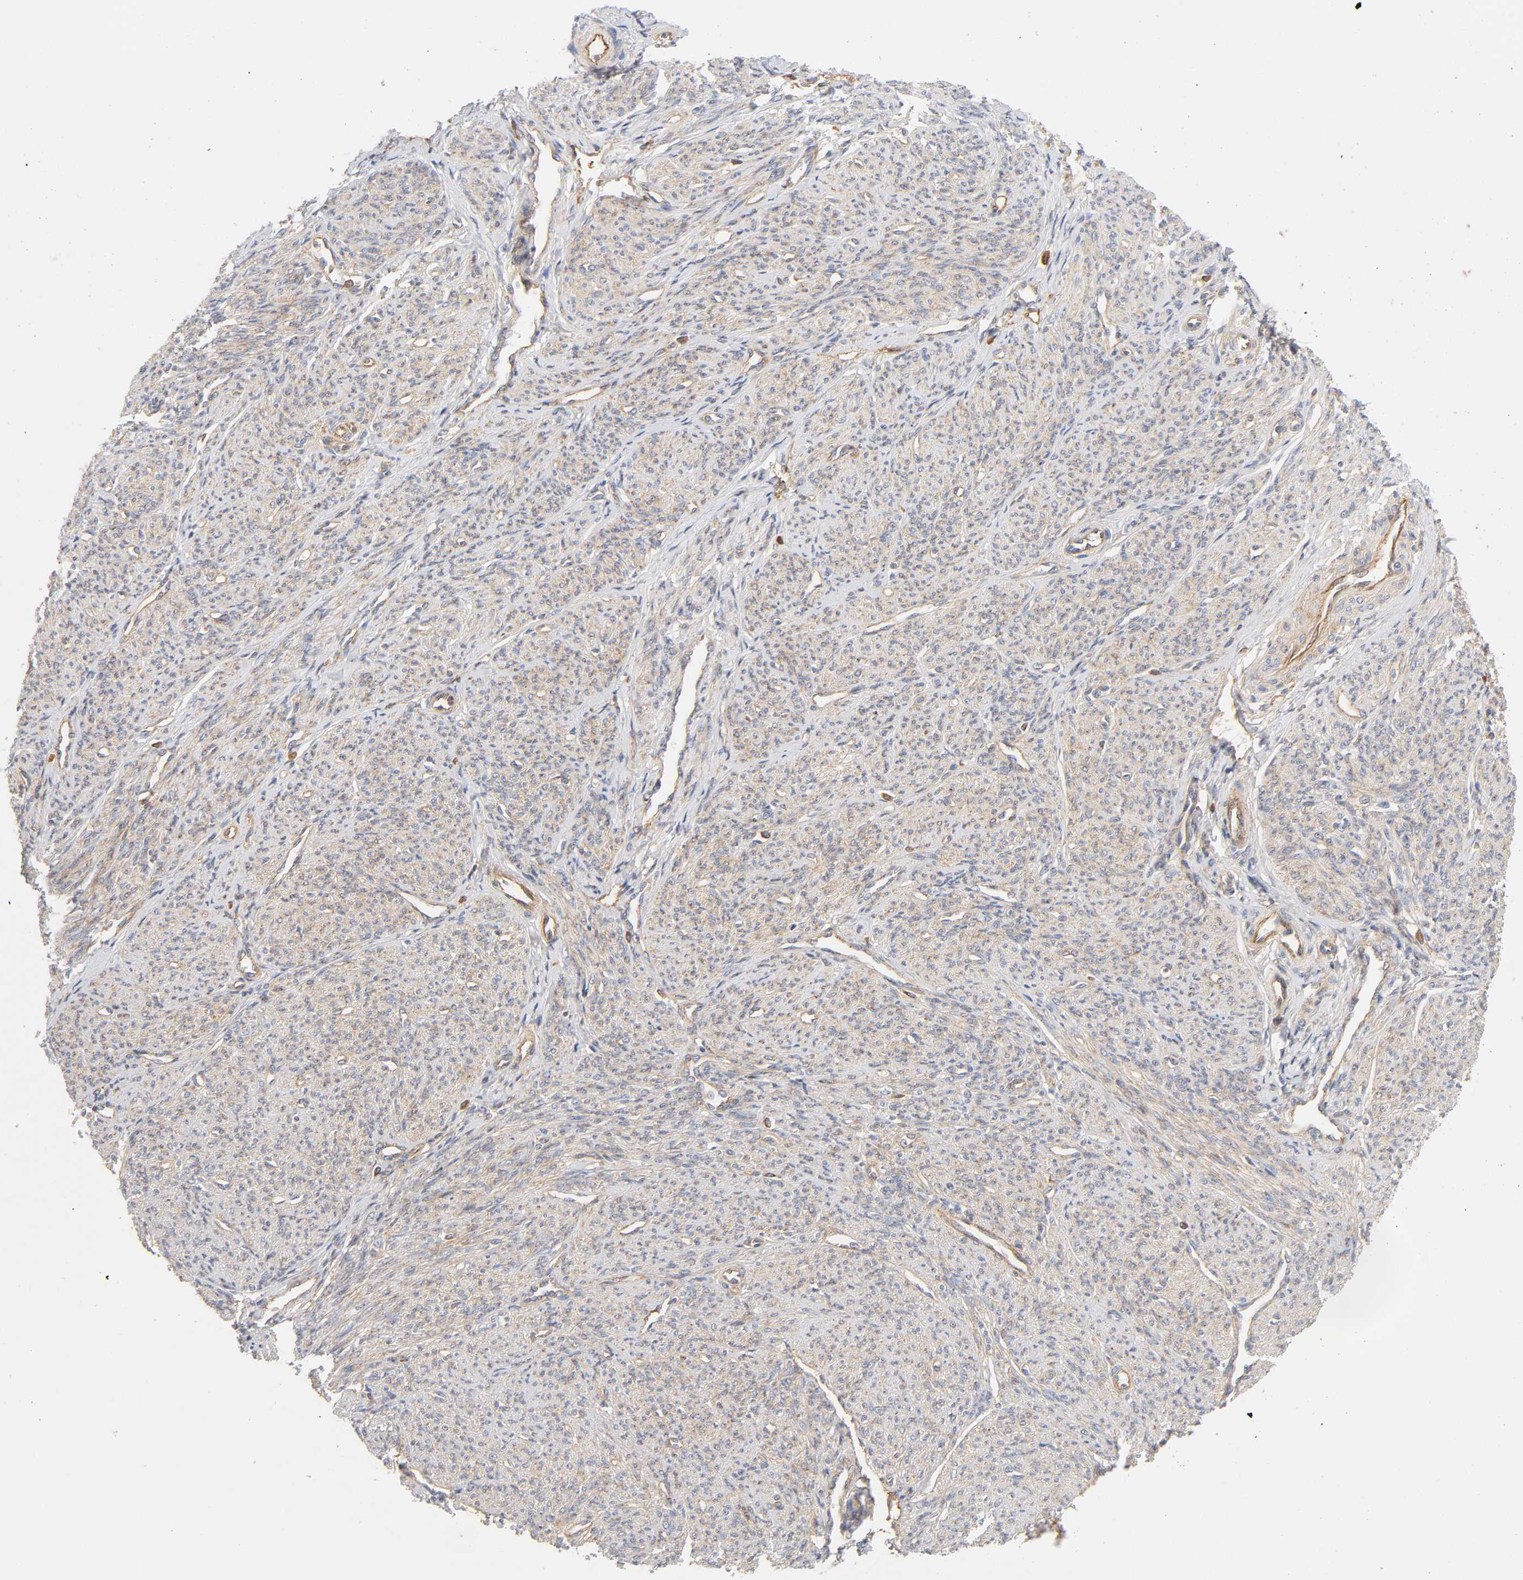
{"staining": {"intensity": "weak", "quantity": ">75%", "location": "cytoplasmic/membranous"}, "tissue": "smooth muscle", "cell_type": "Smooth muscle cells", "image_type": "normal", "snomed": [{"axis": "morphology", "description": "Normal tissue, NOS"}, {"axis": "topography", "description": "Cervix"}, {"axis": "topography", "description": "Endometrium"}], "caption": "Immunohistochemistry (IHC) staining of normal smooth muscle, which reveals low levels of weak cytoplasmic/membranous staining in about >75% of smooth muscle cells indicating weak cytoplasmic/membranous protein positivity. The staining was performed using DAB (brown) for protein detection and nuclei were counterstained in hematoxylin (blue).", "gene": "PLD1", "patient": {"sex": "female", "age": 65}}